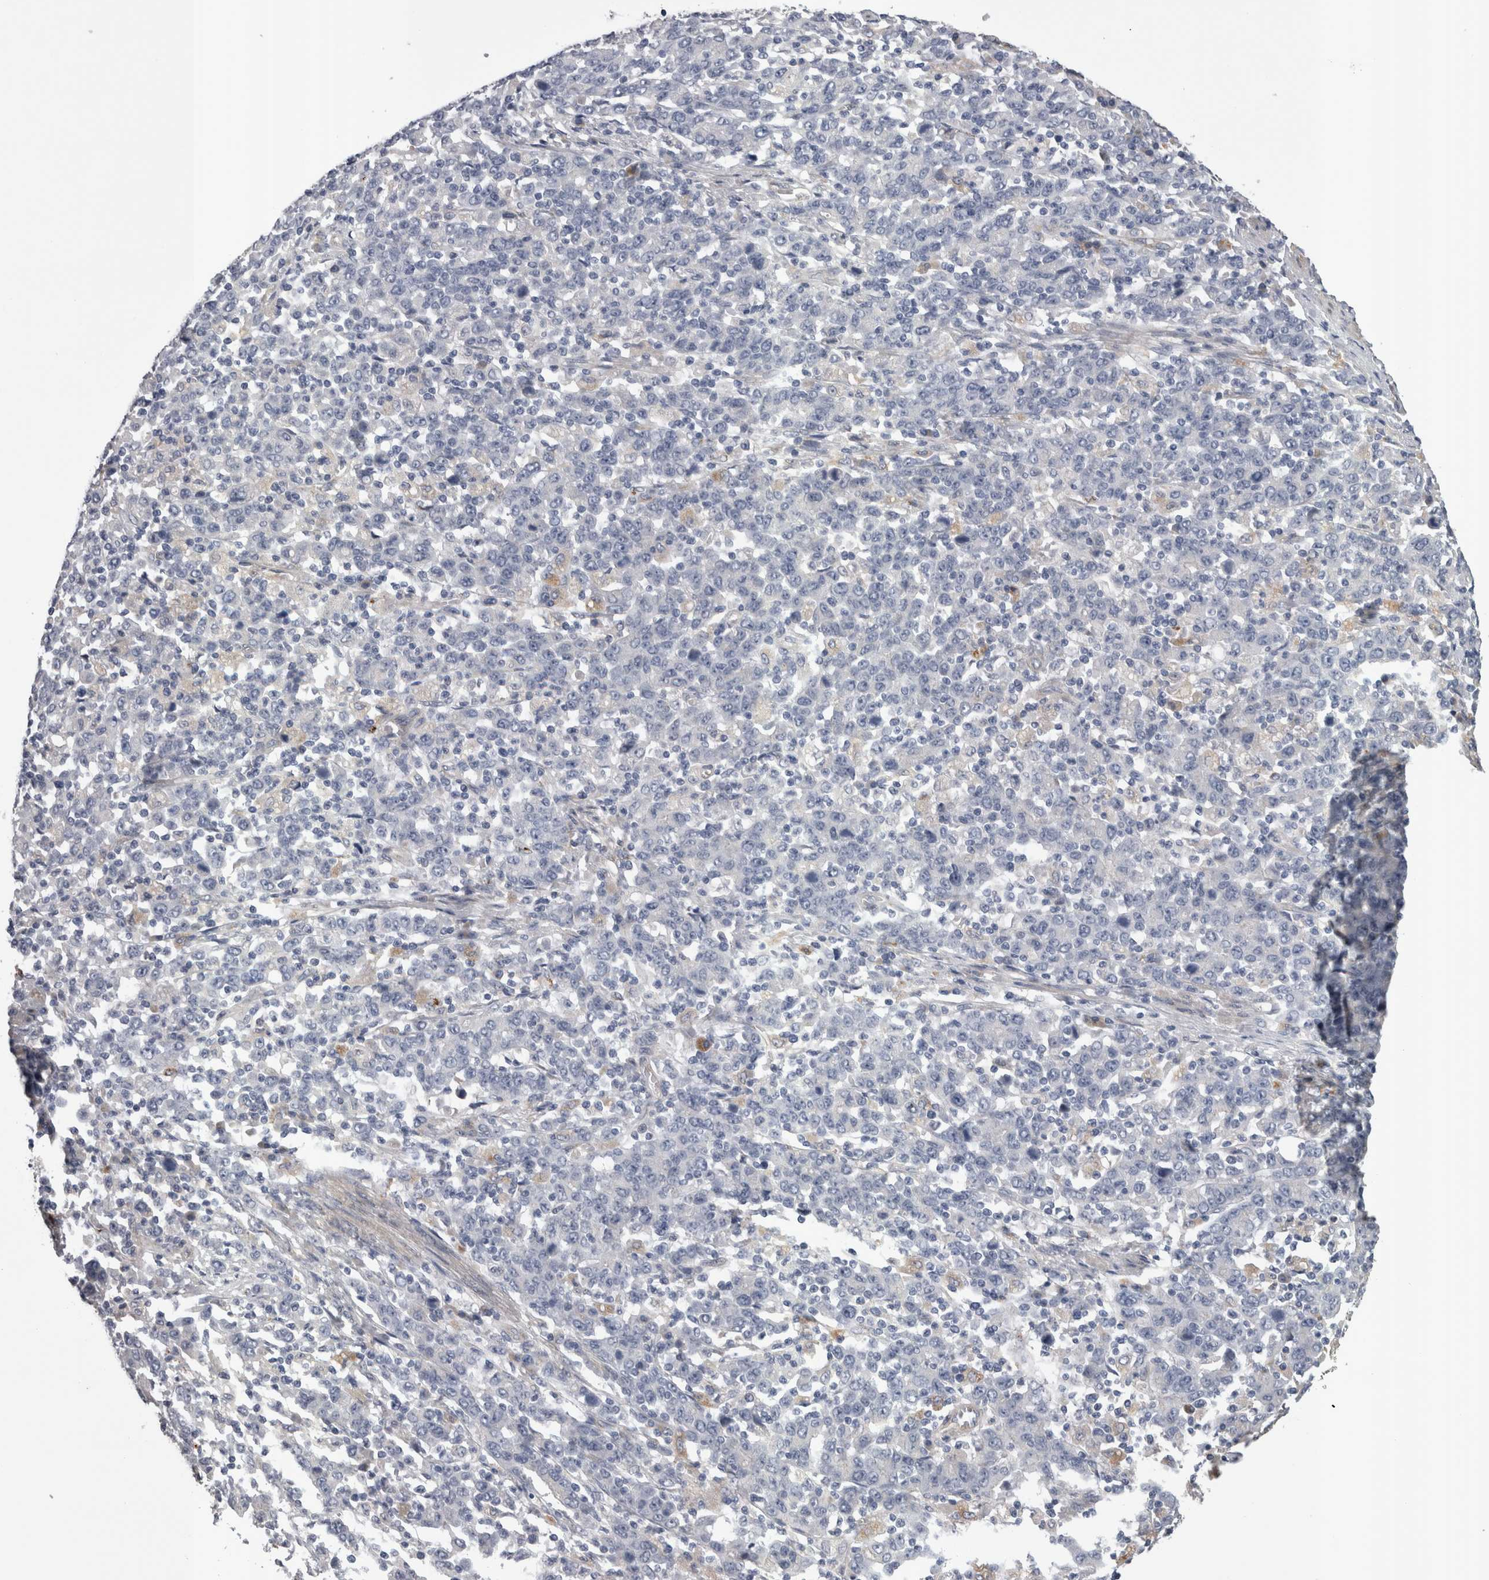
{"staining": {"intensity": "negative", "quantity": "none", "location": "none"}, "tissue": "stomach cancer", "cell_type": "Tumor cells", "image_type": "cancer", "snomed": [{"axis": "morphology", "description": "Adenocarcinoma, NOS"}, {"axis": "topography", "description": "Stomach, upper"}], "caption": "High power microscopy histopathology image of an immunohistochemistry (IHC) image of stomach cancer, revealing no significant expression in tumor cells. Brightfield microscopy of immunohistochemistry stained with DAB (3,3'-diaminobenzidine) (brown) and hematoxylin (blue), captured at high magnification.", "gene": "STC1", "patient": {"sex": "male", "age": 69}}